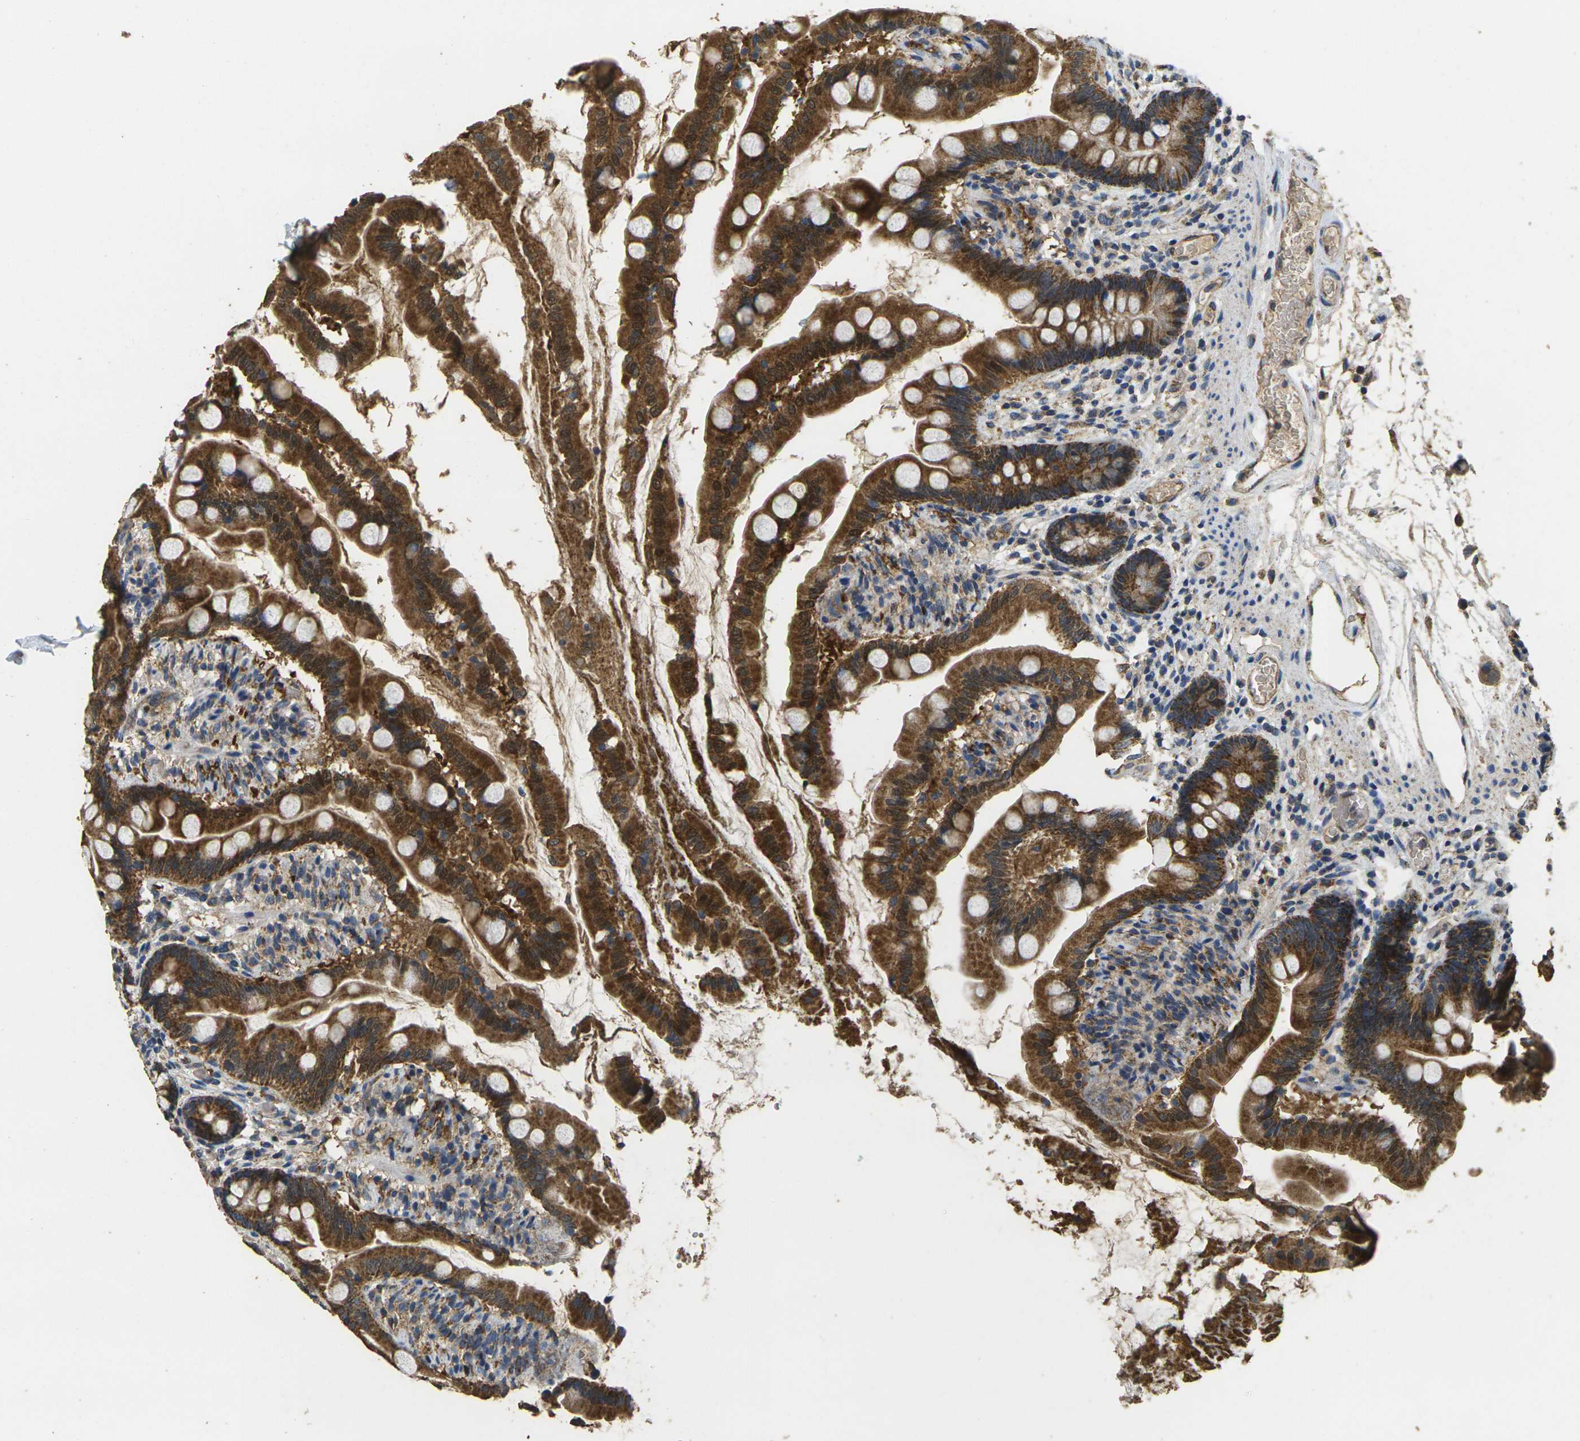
{"staining": {"intensity": "strong", "quantity": ">75%", "location": "cytoplasmic/membranous"}, "tissue": "small intestine", "cell_type": "Glandular cells", "image_type": "normal", "snomed": [{"axis": "morphology", "description": "Normal tissue, NOS"}, {"axis": "topography", "description": "Small intestine"}], "caption": "Brown immunohistochemical staining in normal small intestine exhibits strong cytoplasmic/membranous positivity in about >75% of glandular cells.", "gene": "MAPK11", "patient": {"sex": "female", "age": 56}}